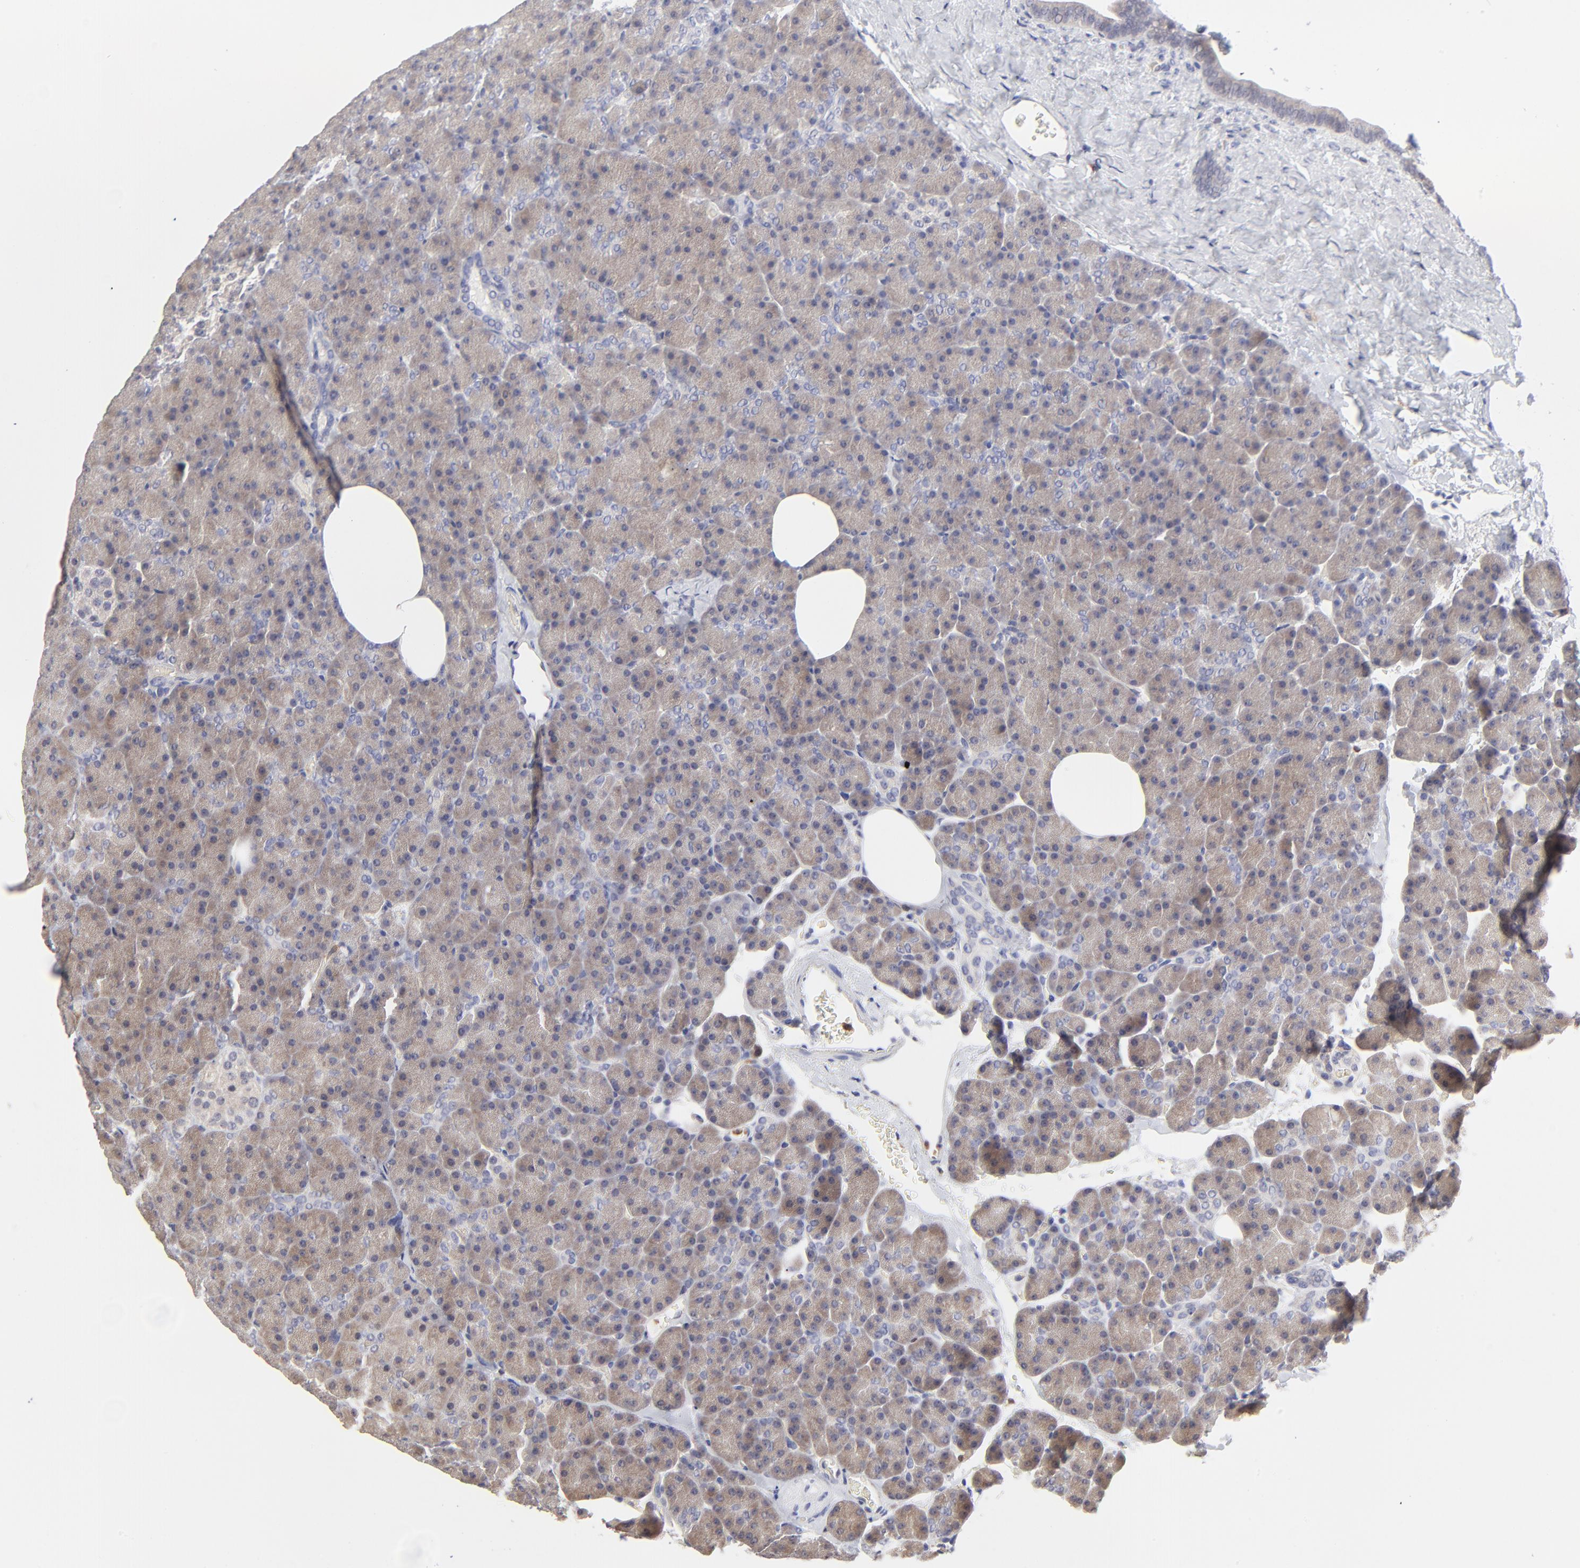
{"staining": {"intensity": "weak", "quantity": ">75%", "location": "cytoplasmic/membranous"}, "tissue": "pancreas", "cell_type": "Exocrine glandular cells", "image_type": "normal", "snomed": [{"axis": "morphology", "description": "Normal tissue, NOS"}, {"axis": "topography", "description": "Pancreas"}], "caption": "Immunohistochemical staining of benign pancreas shows >75% levels of weak cytoplasmic/membranous protein expression in approximately >75% of exocrine glandular cells. Ihc stains the protein of interest in brown and the nuclei are stained blue.", "gene": "CASP3", "patient": {"sex": "female", "age": 35}}